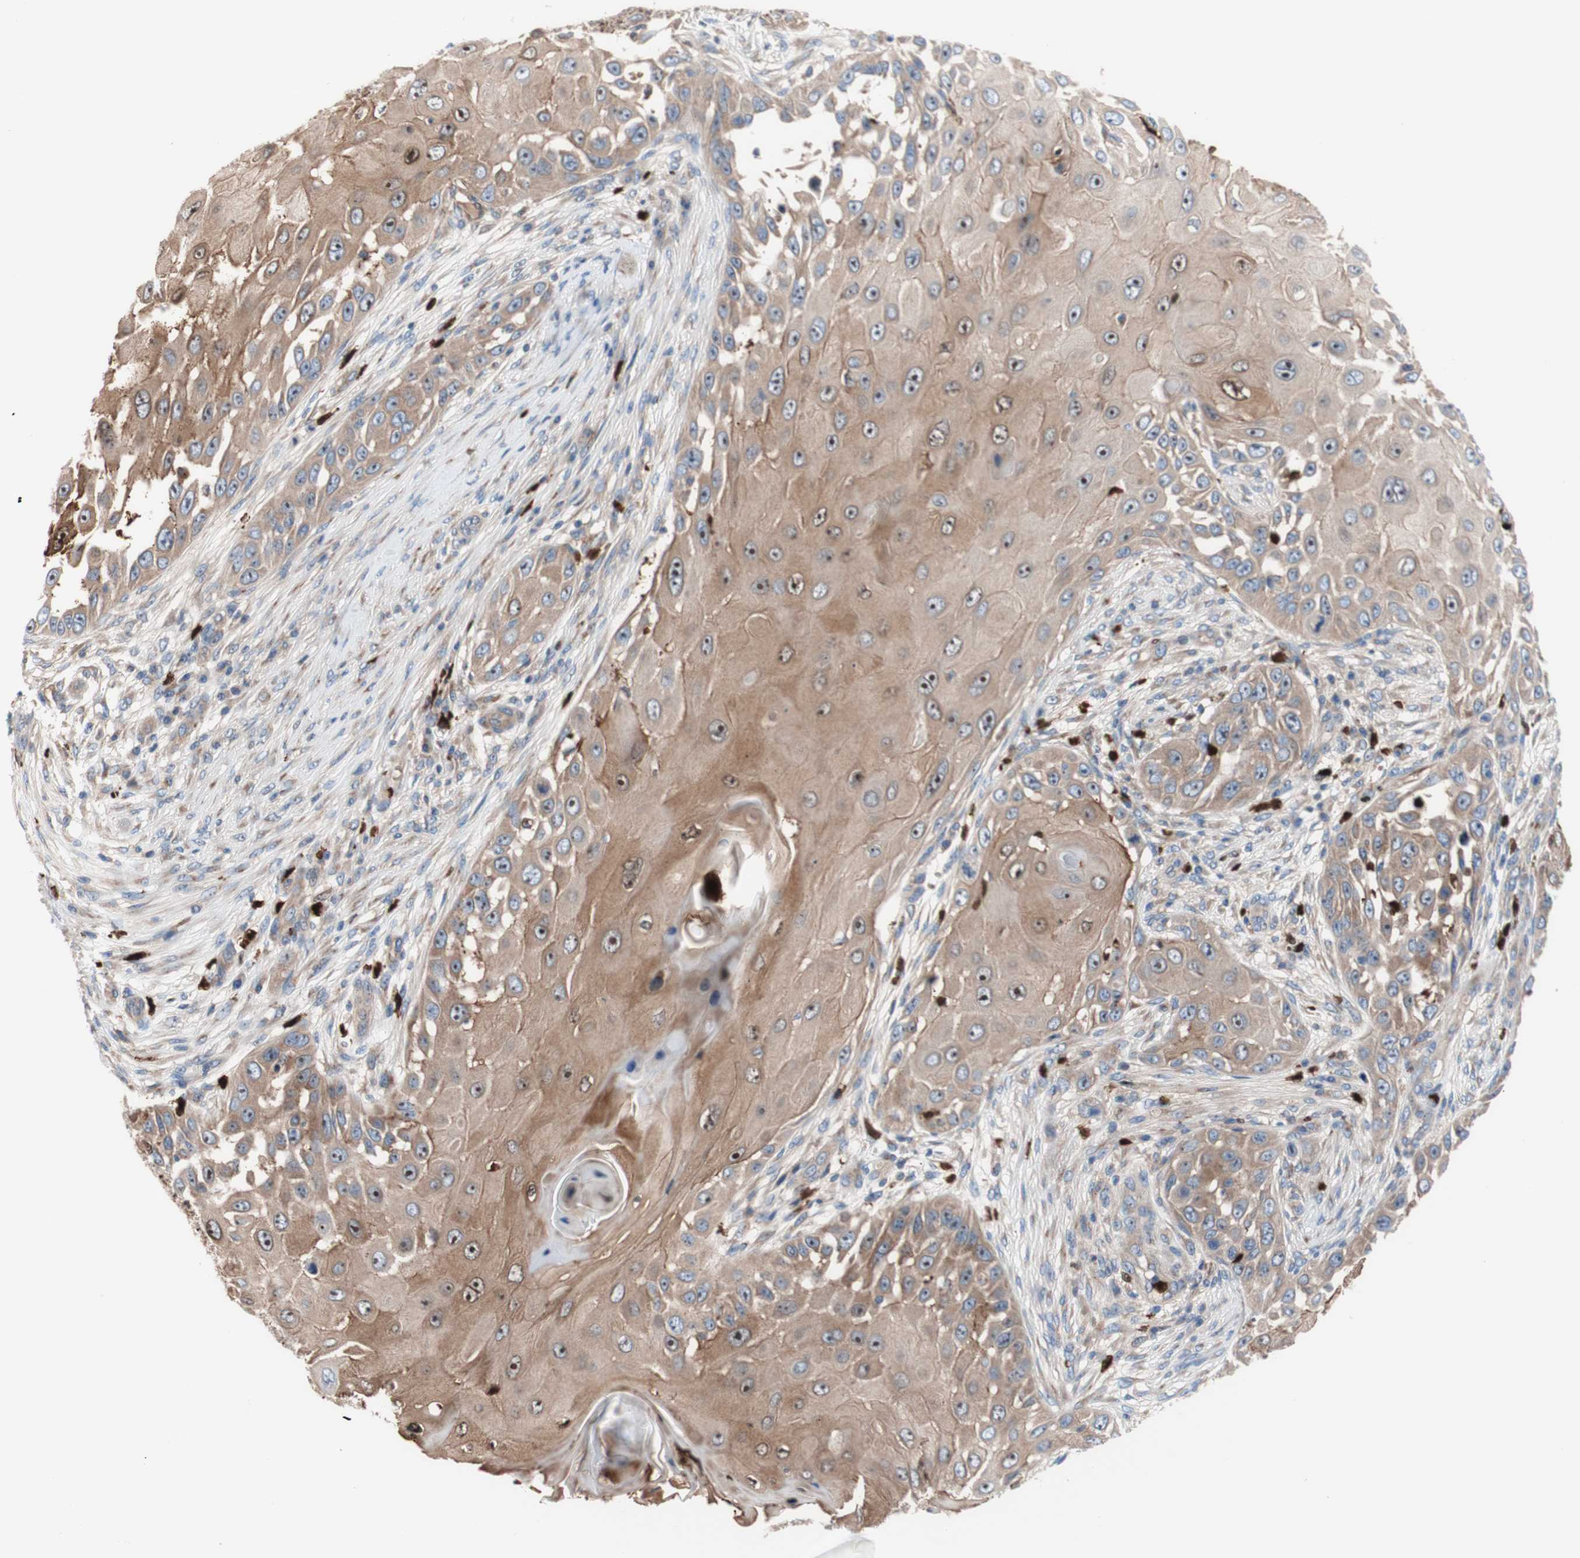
{"staining": {"intensity": "strong", "quantity": ">75%", "location": "cytoplasmic/membranous,nuclear"}, "tissue": "skin cancer", "cell_type": "Tumor cells", "image_type": "cancer", "snomed": [{"axis": "morphology", "description": "Squamous cell carcinoma, NOS"}, {"axis": "topography", "description": "Skin"}], "caption": "Protein expression analysis of human skin squamous cell carcinoma reveals strong cytoplasmic/membranous and nuclear positivity in about >75% of tumor cells.", "gene": "USP9X", "patient": {"sex": "female", "age": 44}}